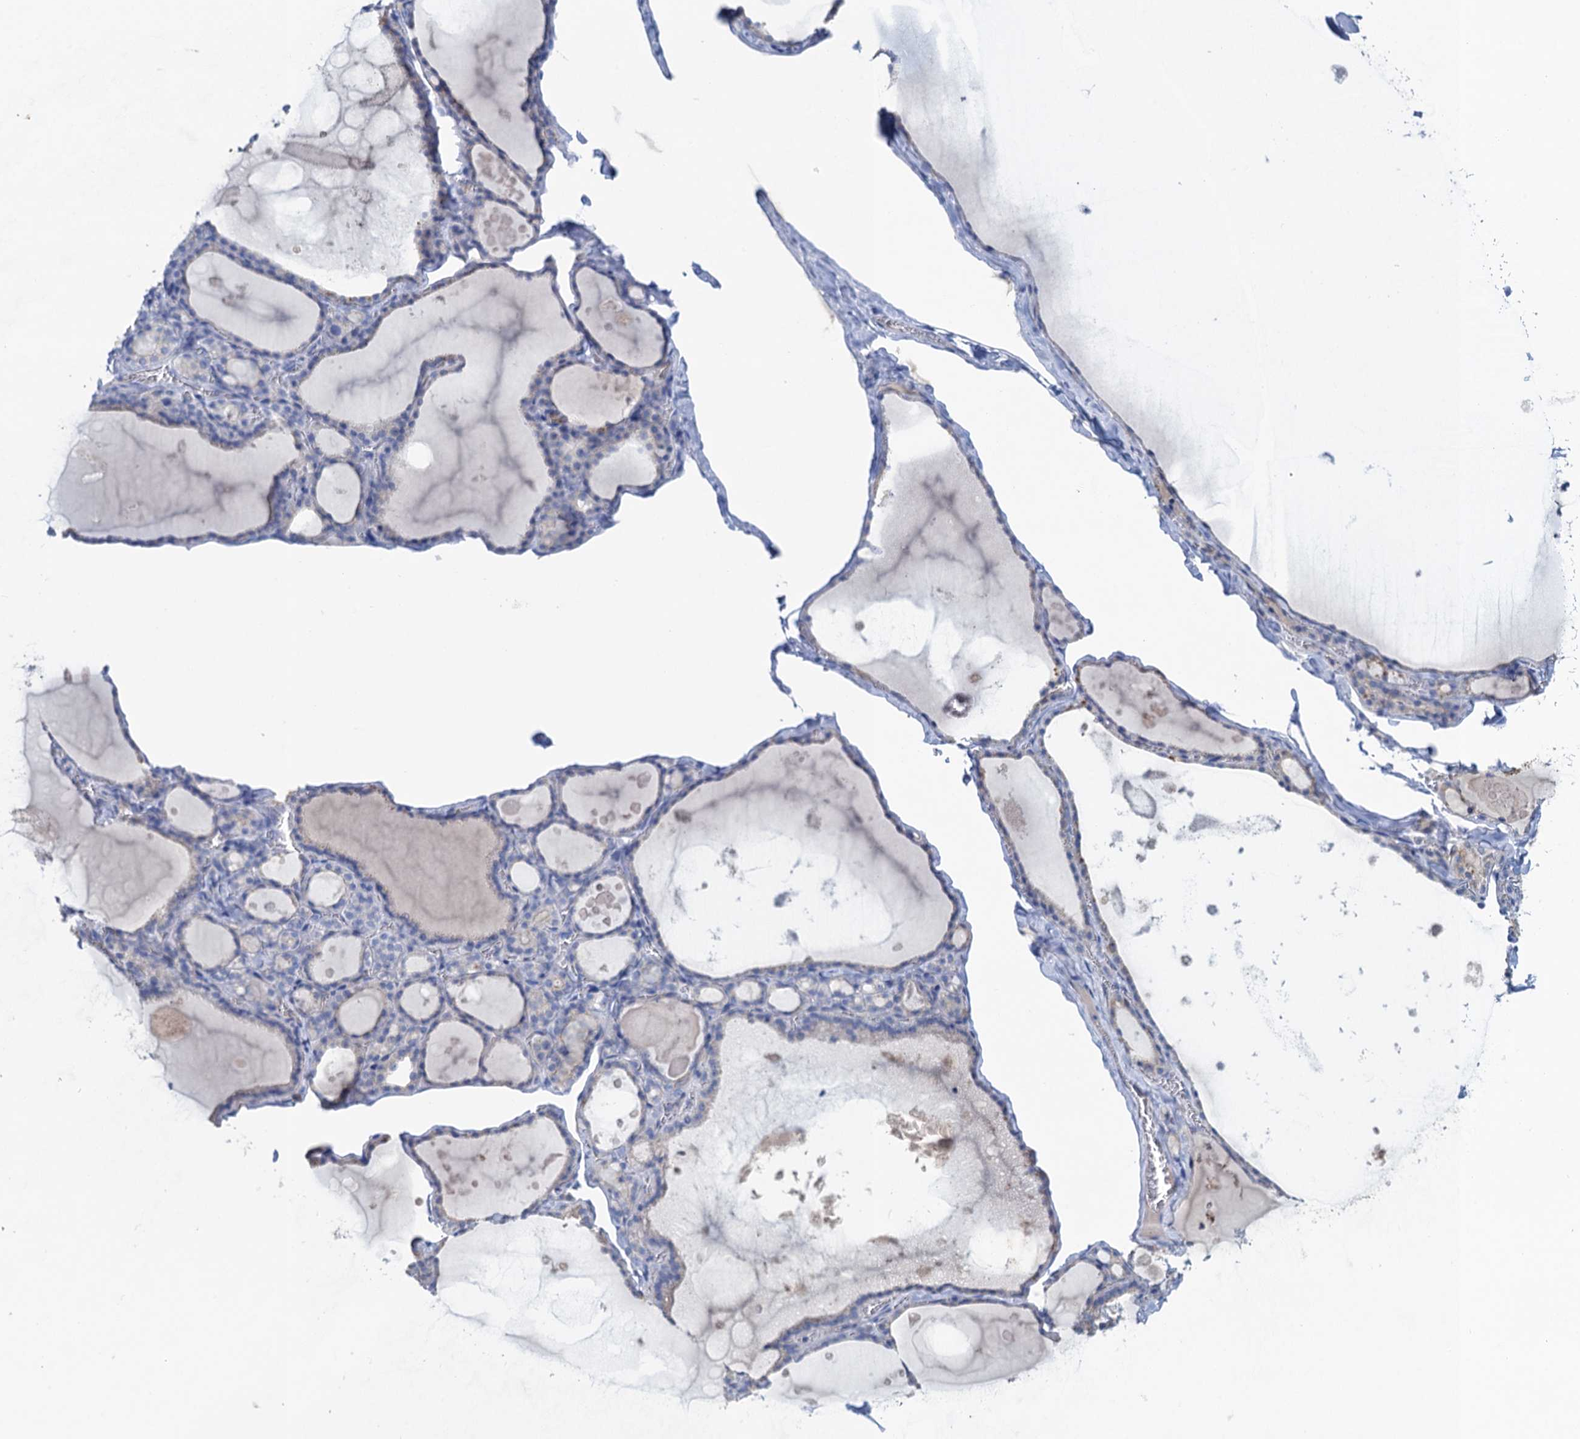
{"staining": {"intensity": "negative", "quantity": "none", "location": "none"}, "tissue": "thyroid gland", "cell_type": "Glandular cells", "image_type": "normal", "snomed": [{"axis": "morphology", "description": "Normal tissue, NOS"}, {"axis": "topography", "description": "Thyroid gland"}], "caption": "High power microscopy photomicrograph of an immunohistochemistry (IHC) histopathology image of benign thyroid gland, revealing no significant positivity in glandular cells. (DAB immunohistochemistry (IHC) with hematoxylin counter stain).", "gene": "PLLP", "patient": {"sex": "male", "age": 56}}